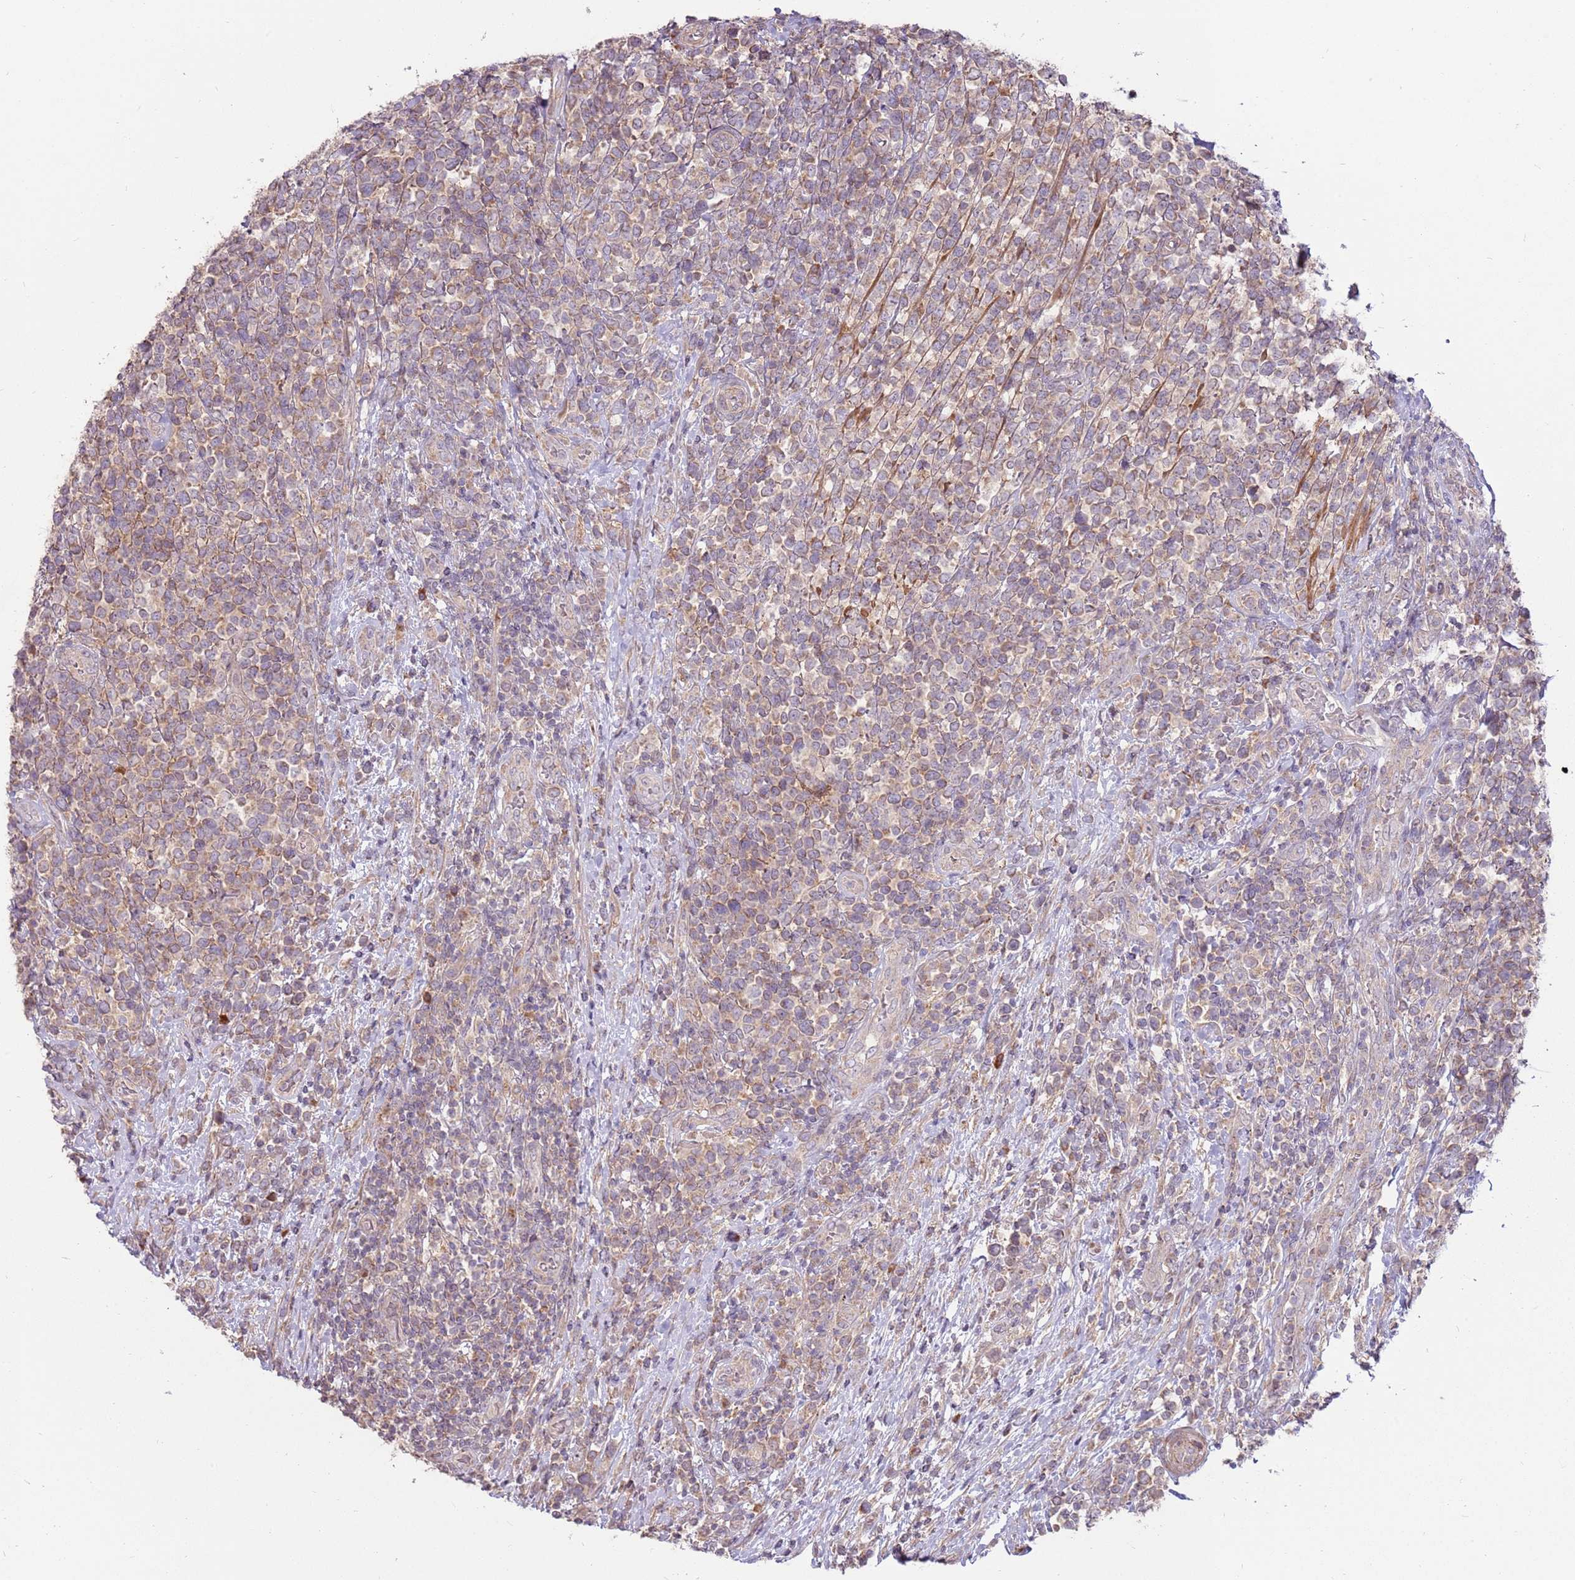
{"staining": {"intensity": "weak", "quantity": "<25%", "location": "cytoplasmic/membranous"}, "tissue": "lymphoma", "cell_type": "Tumor cells", "image_type": "cancer", "snomed": [{"axis": "morphology", "description": "Malignant lymphoma, non-Hodgkin's type, High grade"}, {"axis": "topography", "description": "Soft tissue"}], "caption": "IHC image of neoplastic tissue: human lymphoma stained with DAB exhibits no significant protein positivity in tumor cells.", "gene": "SPATA31D1", "patient": {"sex": "female", "age": 56}}